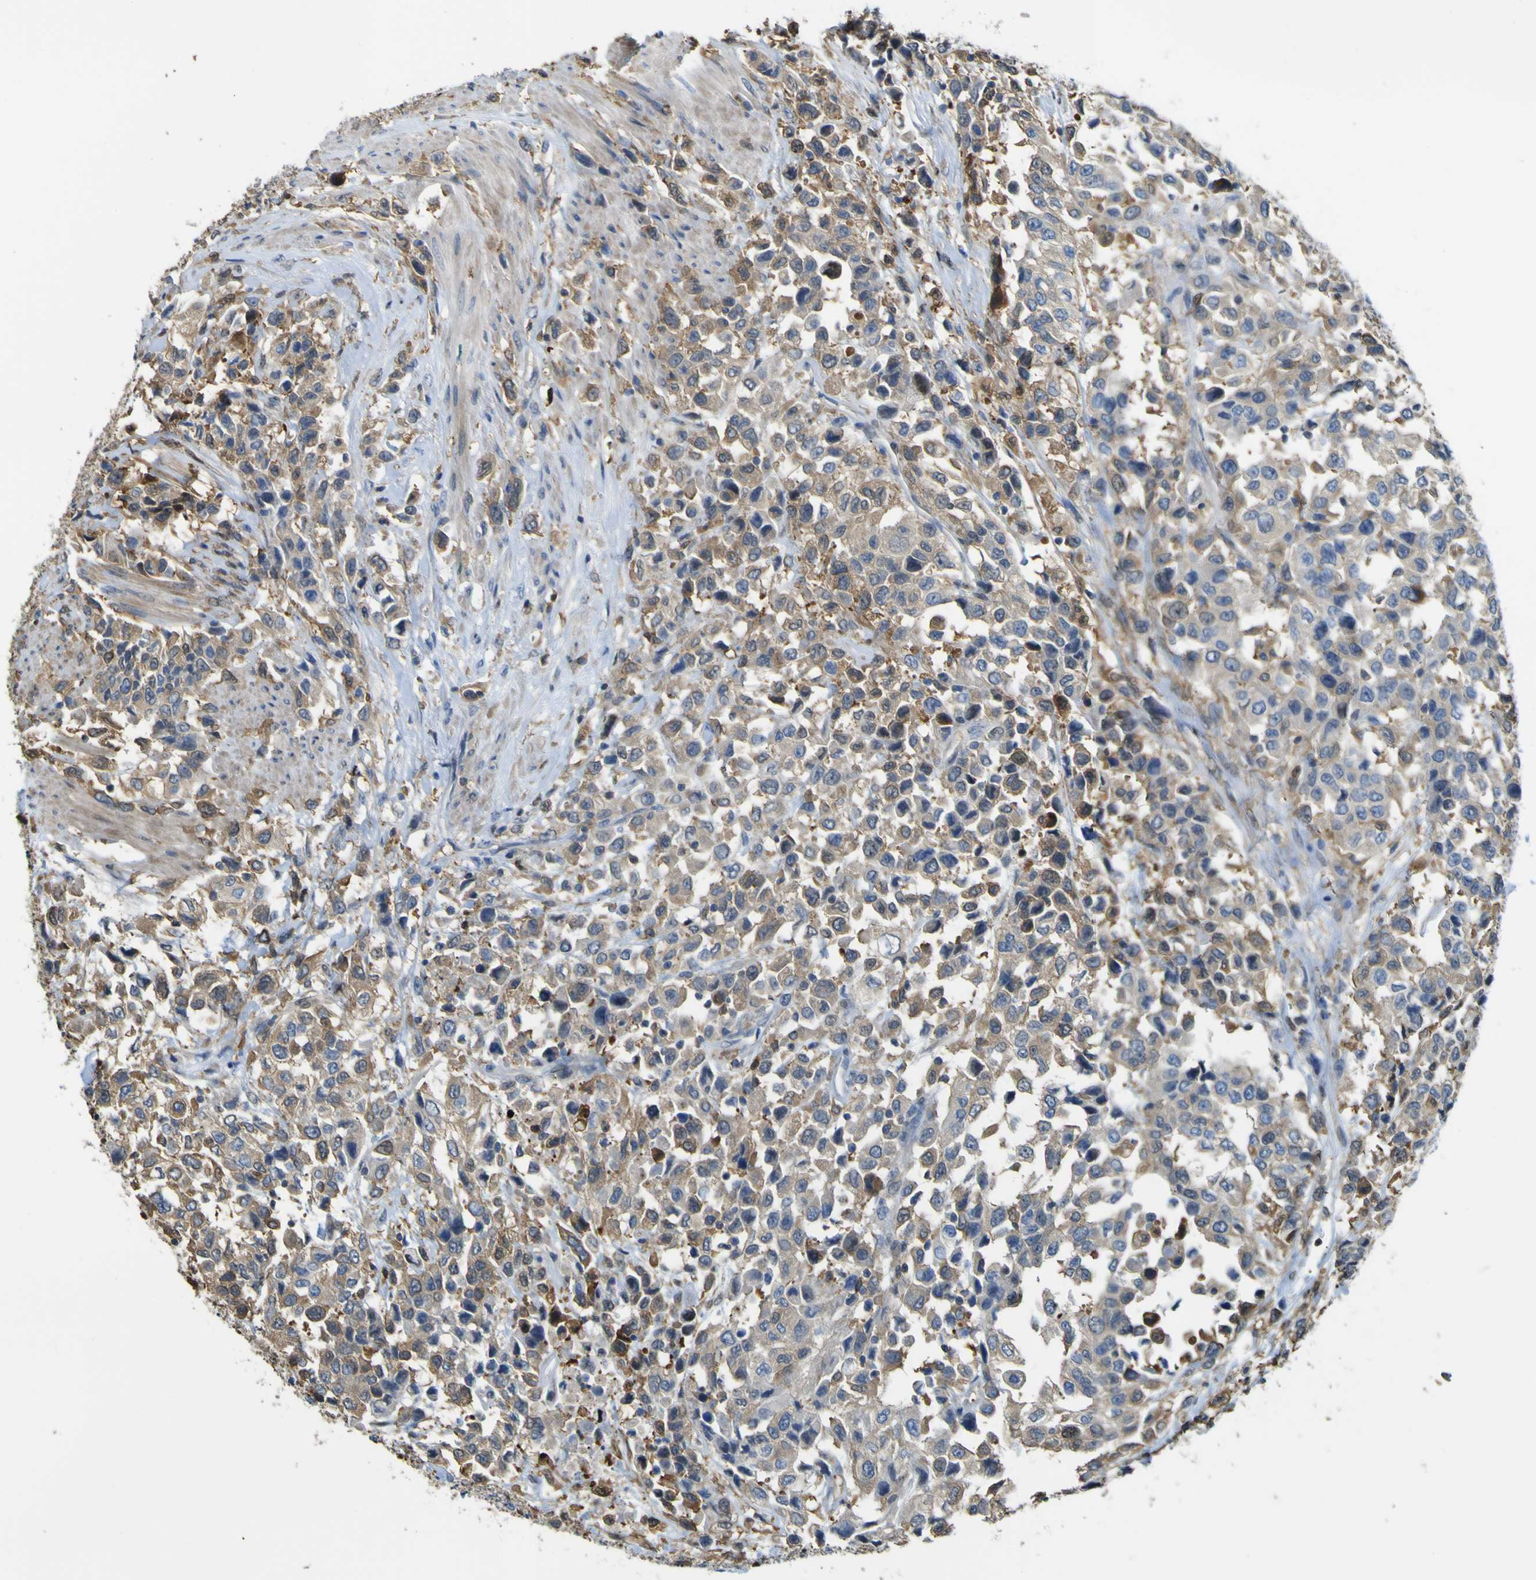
{"staining": {"intensity": "moderate", "quantity": ">75%", "location": "cytoplasmic/membranous"}, "tissue": "urothelial cancer", "cell_type": "Tumor cells", "image_type": "cancer", "snomed": [{"axis": "morphology", "description": "Urothelial carcinoma, High grade"}, {"axis": "topography", "description": "Urinary bladder"}], "caption": "Immunohistochemical staining of human urothelial cancer demonstrates medium levels of moderate cytoplasmic/membranous protein positivity in approximately >75% of tumor cells. (DAB IHC, brown staining for protein, blue staining for nuclei).", "gene": "ABHD3", "patient": {"sex": "female", "age": 80}}